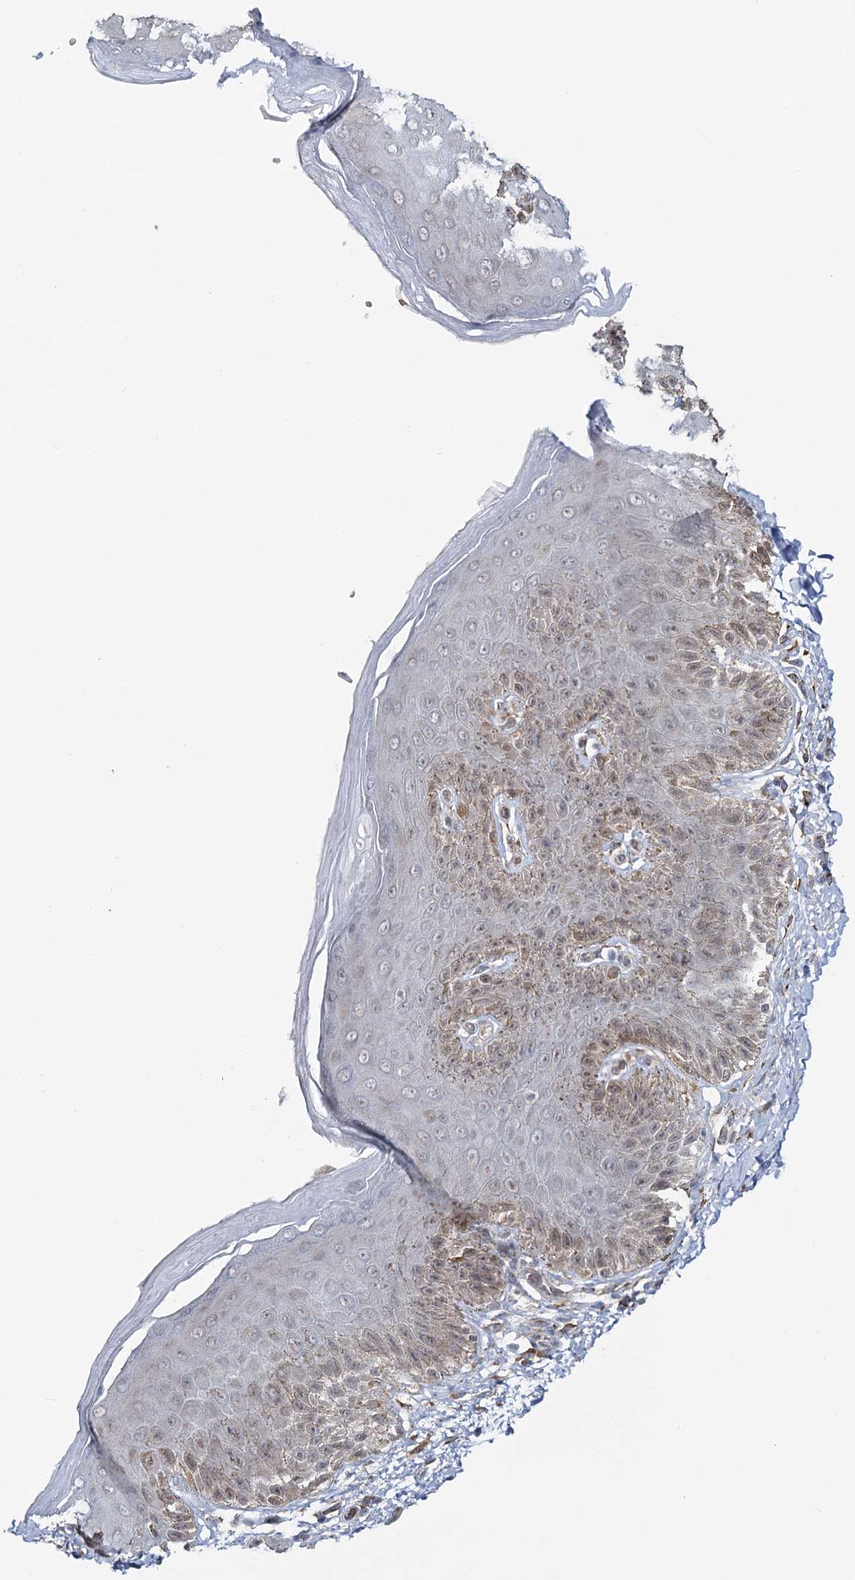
{"staining": {"intensity": "weak", "quantity": "<25%", "location": "cytoplasmic/membranous"}, "tissue": "skin", "cell_type": "Epidermal cells", "image_type": "normal", "snomed": [{"axis": "morphology", "description": "Normal tissue, NOS"}, {"axis": "topography", "description": "Anal"}], "caption": "An immunohistochemistry (IHC) micrograph of unremarkable skin is shown. There is no staining in epidermal cells of skin. Brightfield microscopy of immunohistochemistry stained with DAB (3,3'-diaminobenzidine) (brown) and hematoxylin (blue), captured at high magnification.", "gene": "CIB4", "patient": {"sex": "male", "age": 44}}